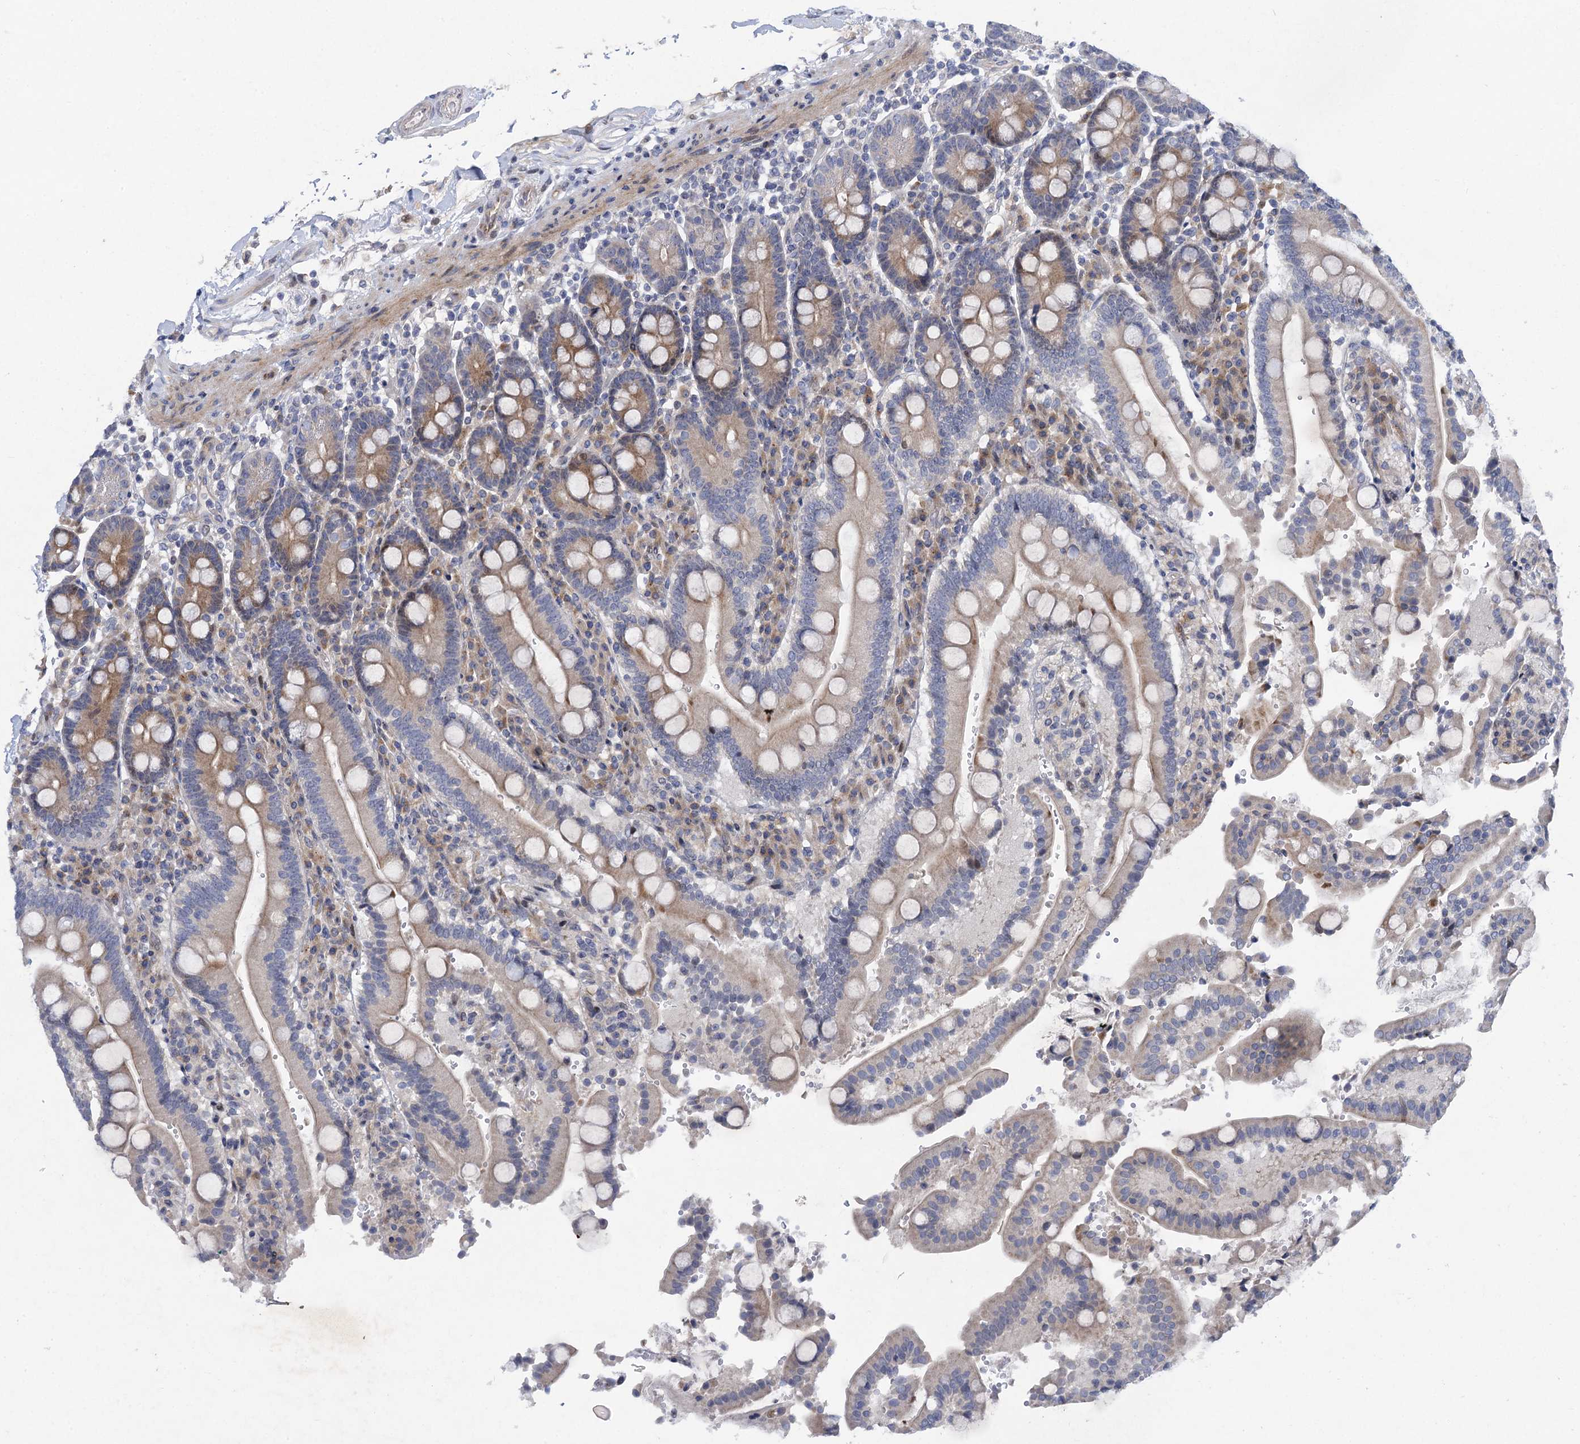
{"staining": {"intensity": "moderate", "quantity": "25%-75%", "location": "cytoplasmic/membranous"}, "tissue": "duodenum", "cell_type": "Glandular cells", "image_type": "normal", "snomed": [{"axis": "morphology", "description": "Normal tissue, NOS"}, {"axis": "topography", "description": "Small intestine, NOS"}], "caption": "Immunohistochemical staining of benign human duodenum demonstrates 25%-75% levels of moderate cytoplasmic/membranous protein staining in about 25%-75% of glandular cells.", "gene": "QPCTL", "patient": {"sex": "female", "age": 71}}